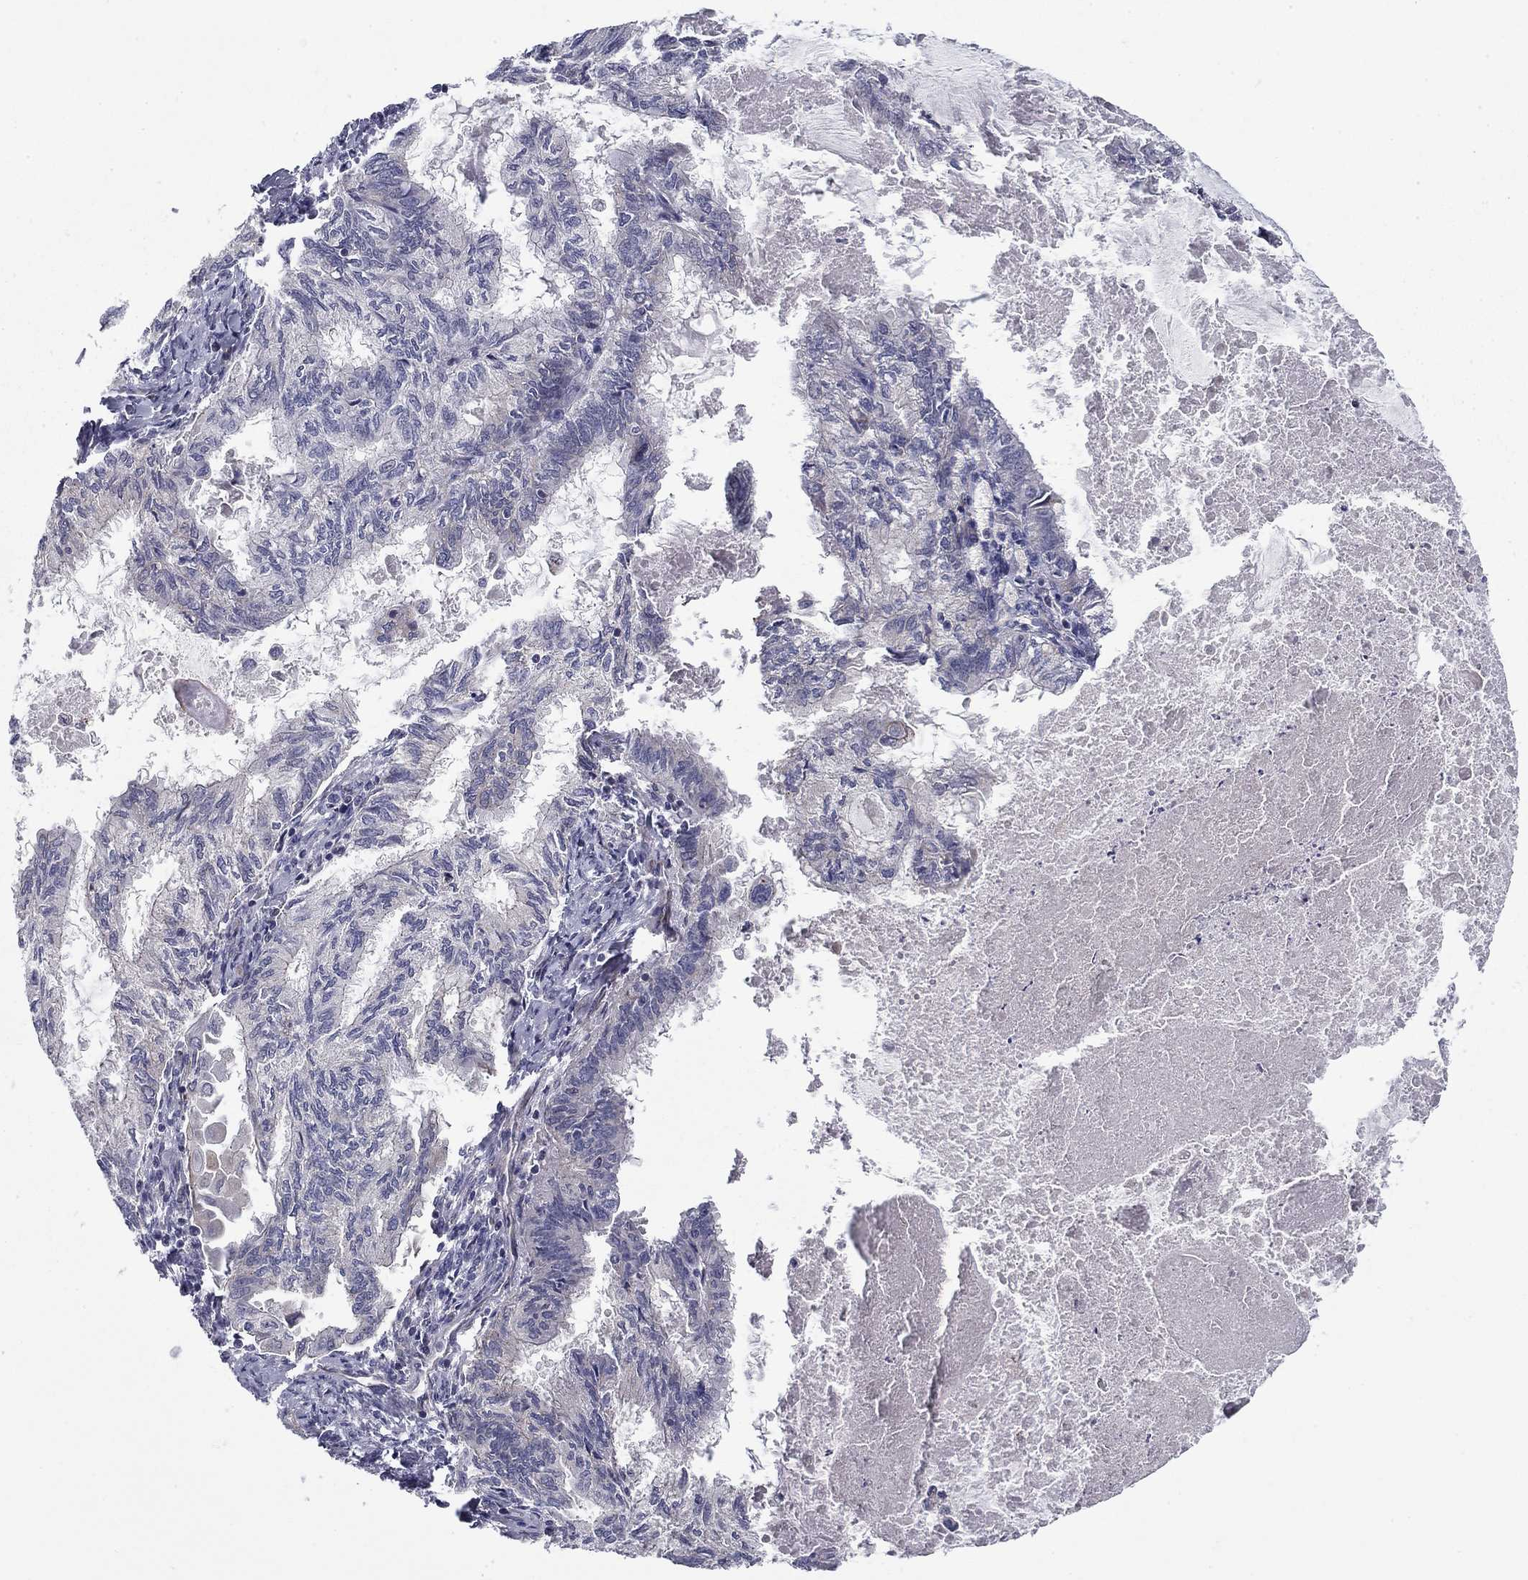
{"staining": {"intensity": "negative", "quantity": "none", "location": "none"}, "tissue": "endometrial cancer", "cell_type": "Tumor cells", "image_type": "cancer", "snomed": [{"axis": "morphology", "description": "Adenocarcinoma, NOS"}, {"axis": "topography", "description": "Endometrium"}], "caption": "The immunohistochemistry micrograph has no significant positivity in tumor cells of adenocarcinoma (endometrial) tissue.", "gene": "CLSTN1", "patient": {"sex": "female", "age": 86}}